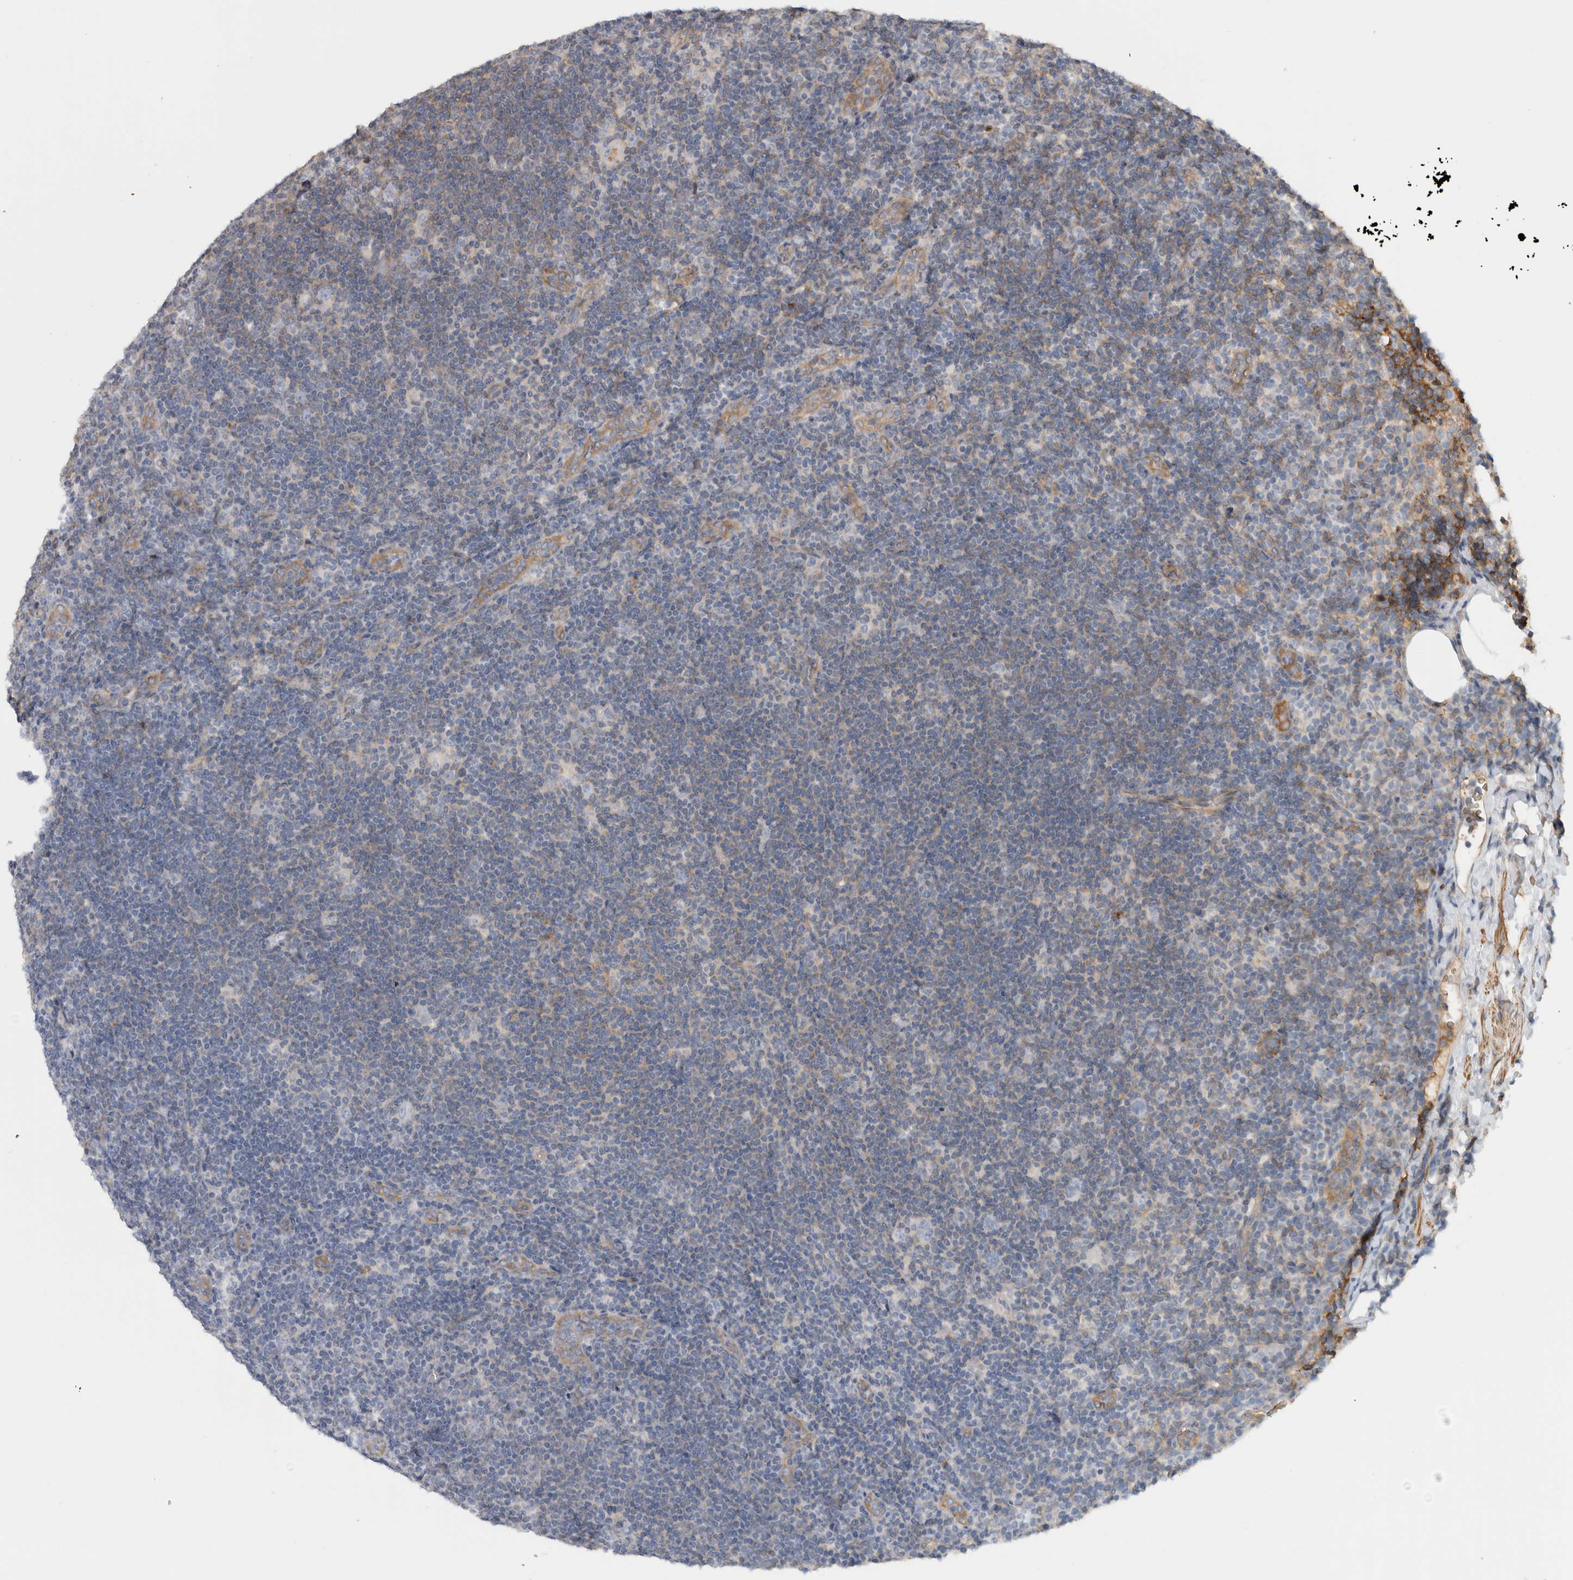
{"staining": {"intensity": "negative", "quantity": "none", "location": "none"}, "tissue": "lymphoma", "cell_type": "Tumor cells", "image_type": "cancer", "snomed": [{"axis": "morphology", "description": "Hodgkin's disease, NOS"}, {"axis": "topography", "description": "Lymph node"}], "caption": "There is no significant expression in tumor cells of Hodgkin's disease.", "gene": "CFI", "patient": {"sex": "female", "age": 57}}